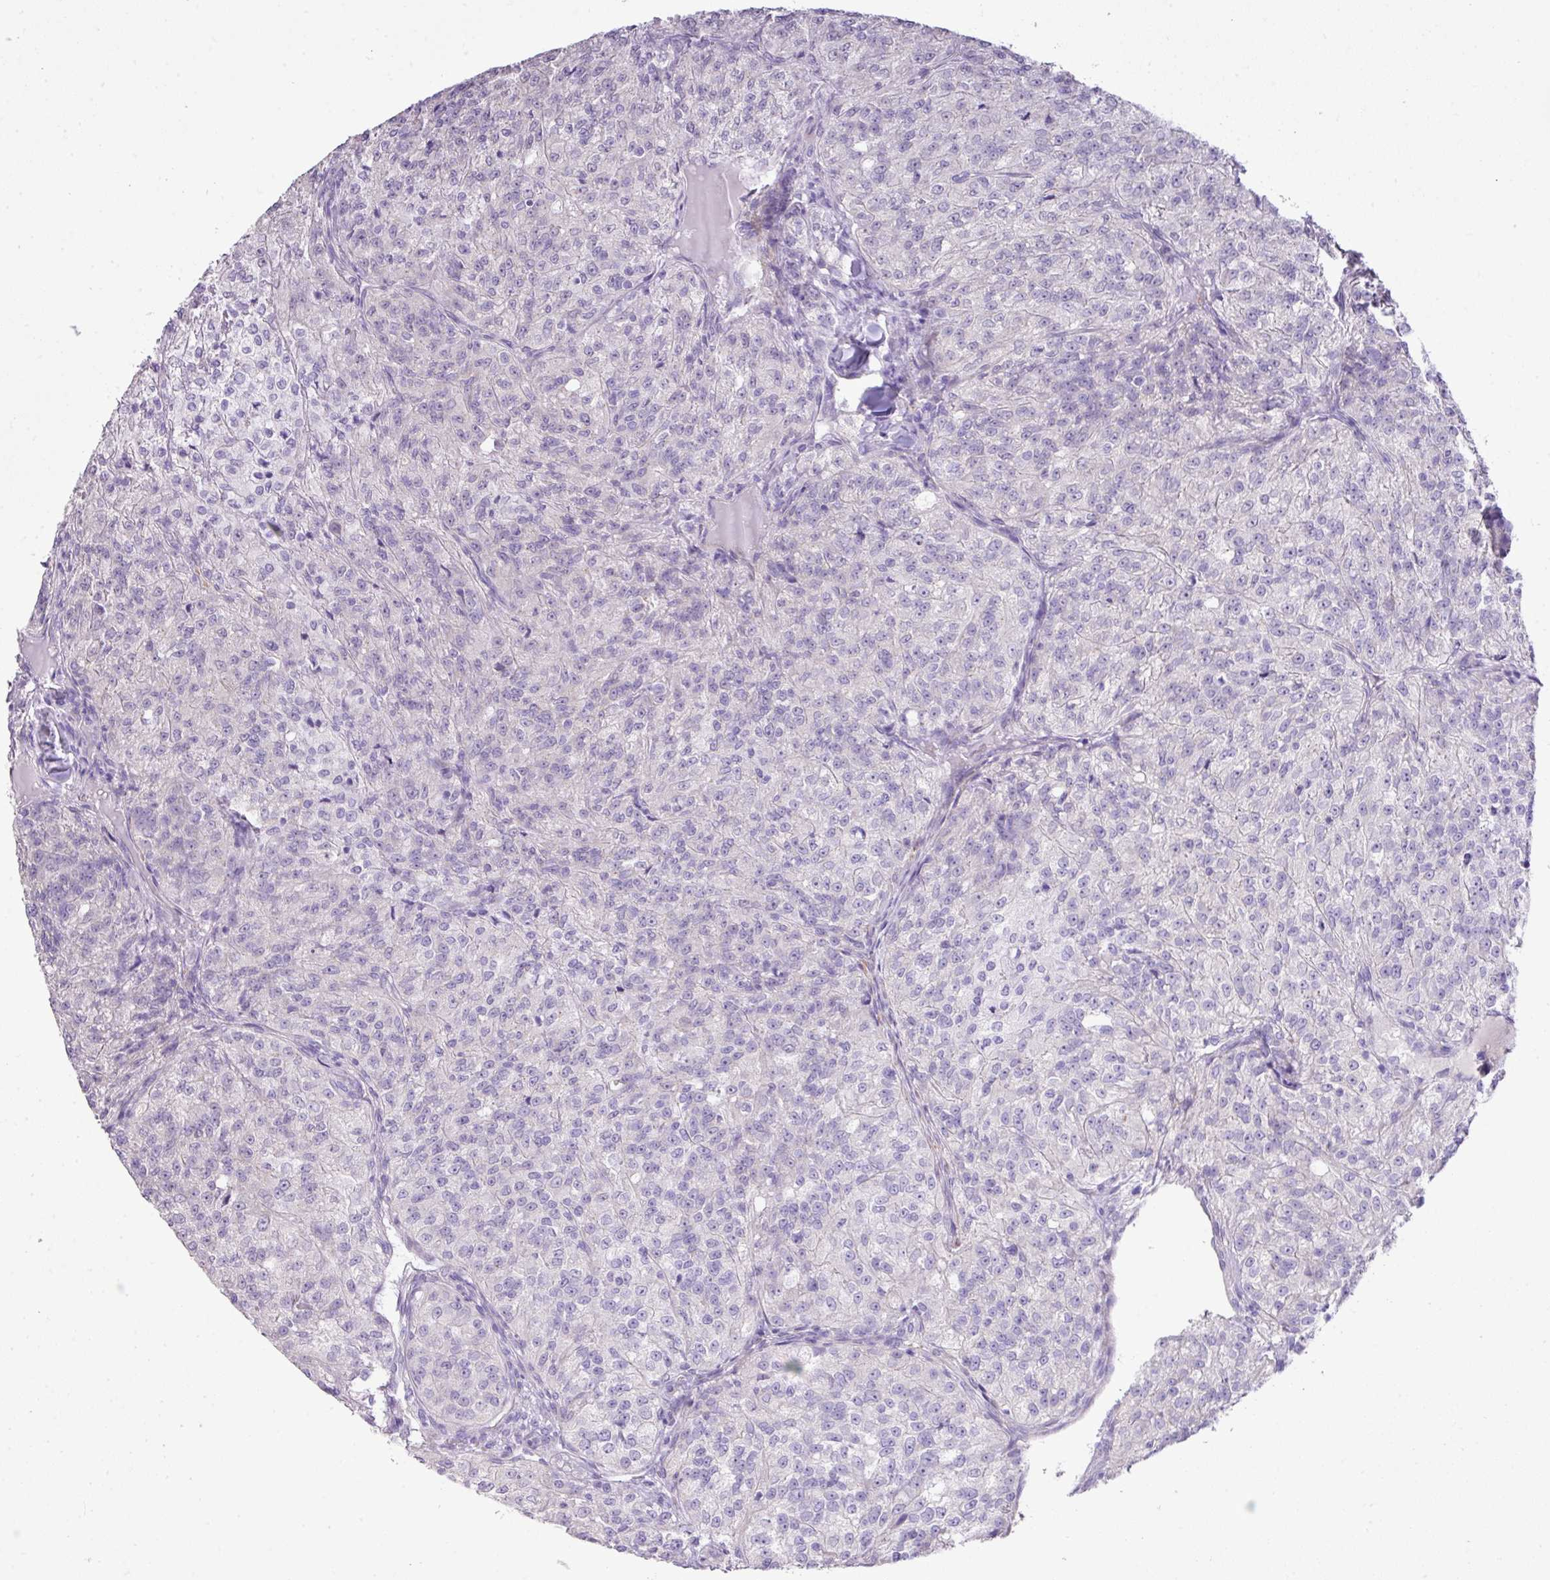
{"staining": {"intensity": "negative", "quantity": "none", "location": "none"}, "tissue": "renal cancer", "cell_type": "Tumor cells", "image_type": "cancer", "snomed": [{"axis": "morphology", "description": "Adenocarcinoma, NOS"}, {"axis": "topography", "description": "Kidney"}], "caption": "Human renal adenocarcinoma stained for a protein using immunohistochemistry reveals no positivity in tumor cells.", "gene": "DIP2A", "patient": {"sex": "female", "age": 63}}